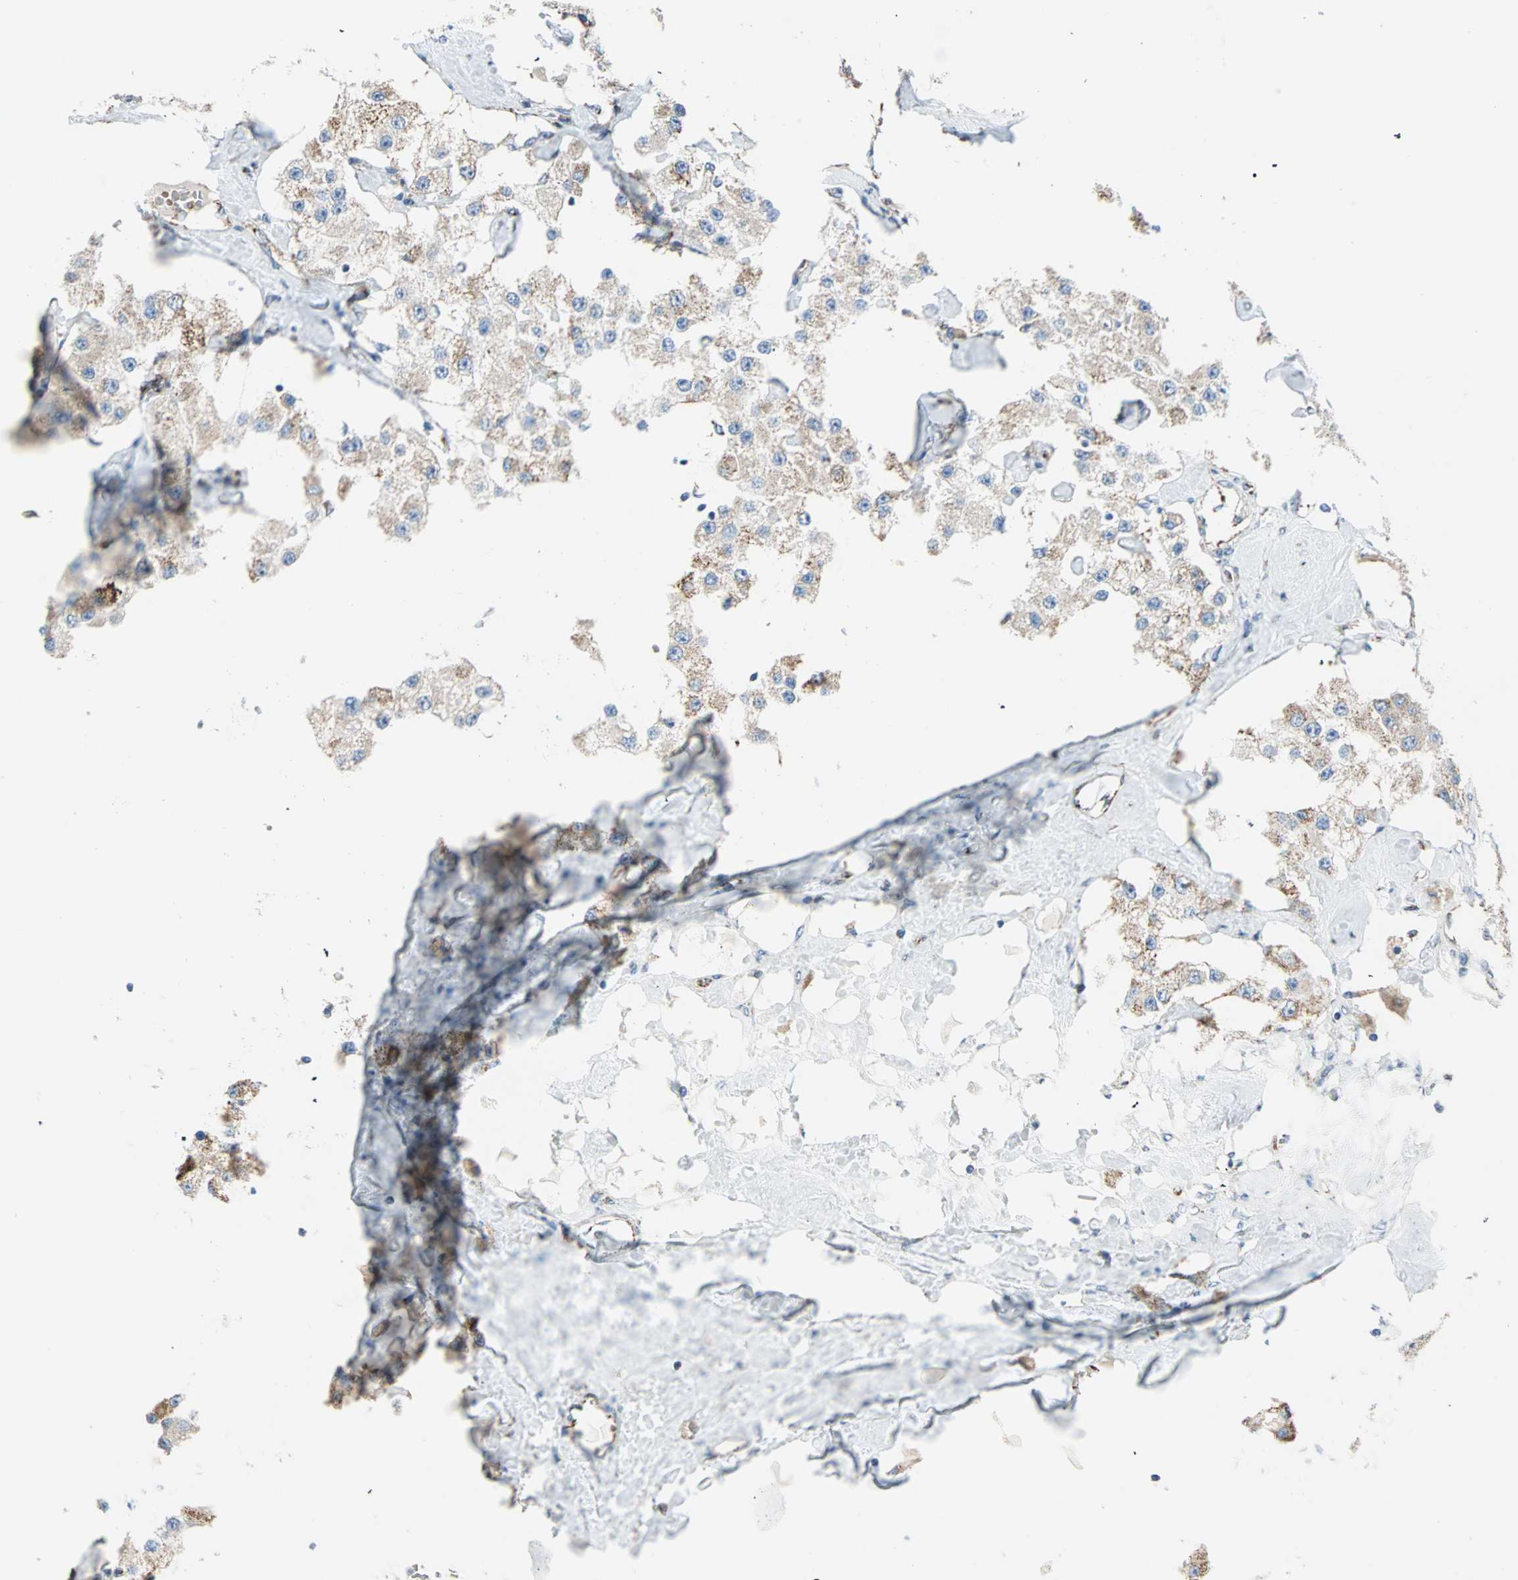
{"staining": {"intensity": "weak", "quantity": ">75%", "location": "cytoplasmic/membranous"}, "tissue": "carcinoid", "cell_type": "Tumor cells", "image_type": "cancer", "snomed": [{"axis": "morphology", "description": "Carcinoid, malignant, NOS"}, {"axis": "topography", "description": "Pancreas"}], "caption": "A photomicrograph of carcinoid stained for a protein shows weak cytoplasmic/membranous brown staining in tumor cells.", "gene": "TST", "patient": {"sex": "male", "age": 41}}